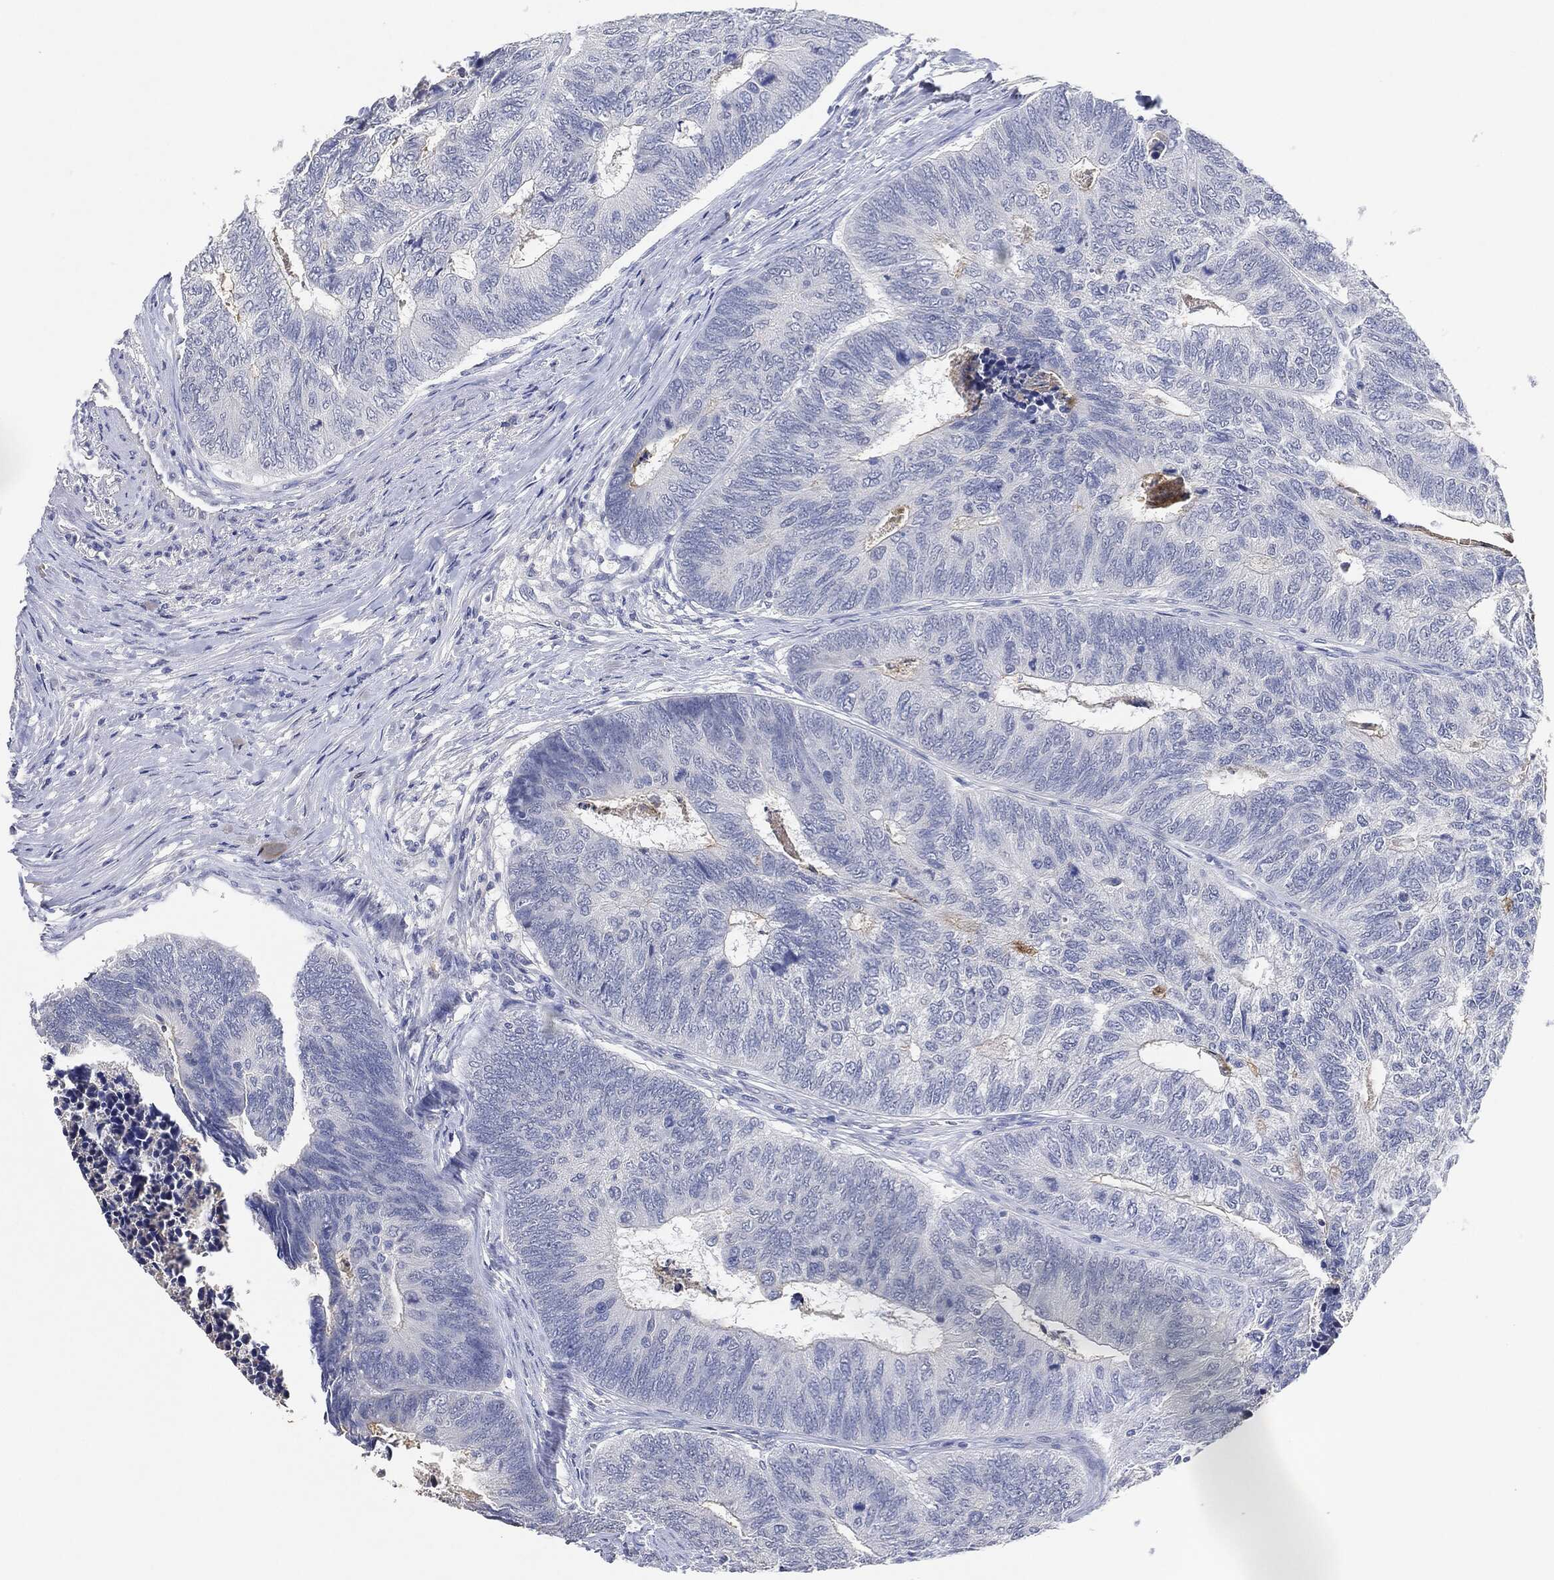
{"staining": {"intensity": "negative", "quantity": "none", "location": "none"}, "tissue": "colorectal cancer", "cell_type": "Tumor cells", "image_type": "cancer", "snomed": [{"axis": "morphology", "description": "Adenocarcinoma, NOS"}, {"axis": "topography", "description": "Colon"}], "caption": "Colorectal adenocarcinoma stained for a protein using immunohistochemistry (IHC) displays no positivity tumor cells.", "gene": "NTRK1", "patient": {"sex": "female", "age": 67}}